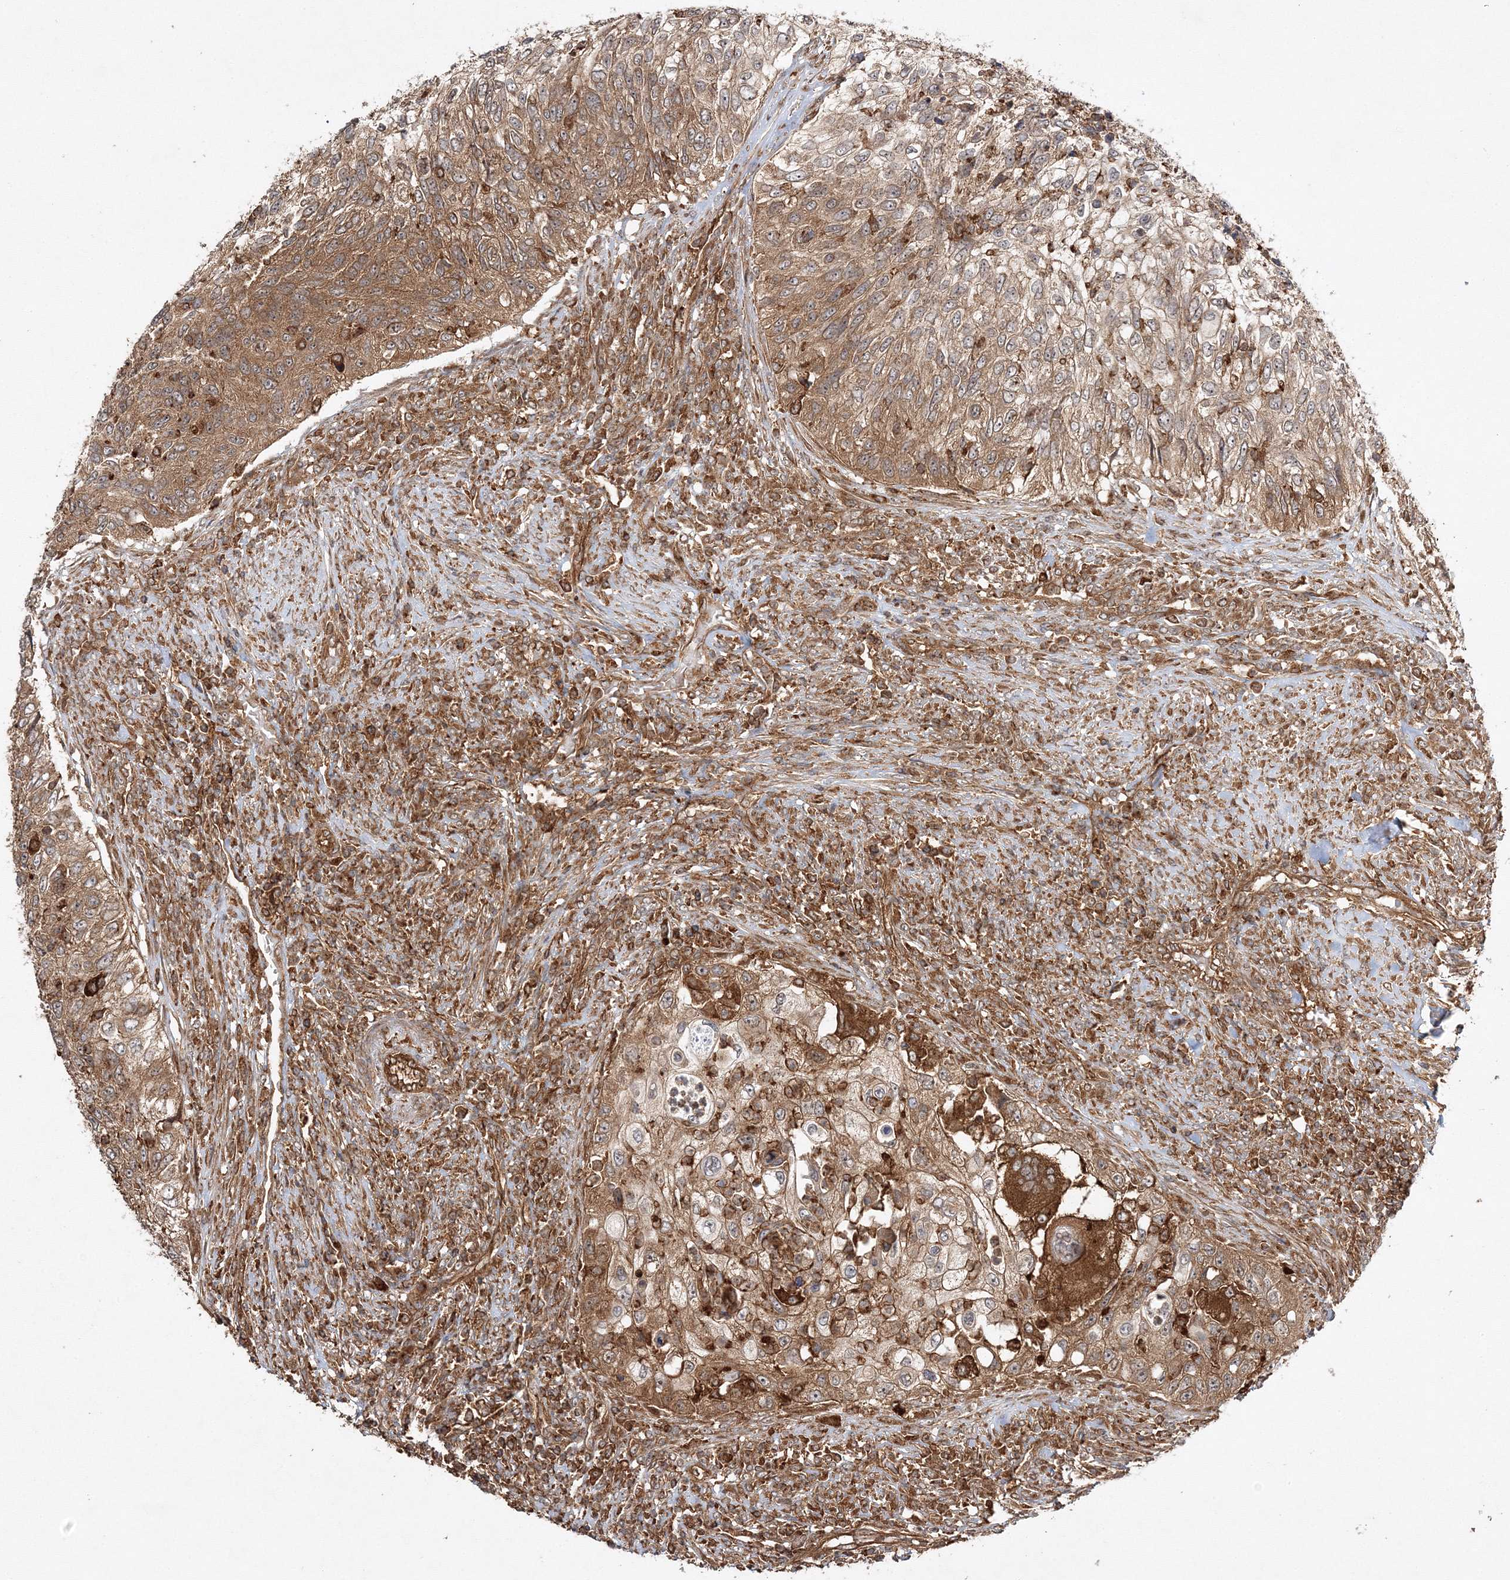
{"staining": {"intensity": "moderate", "quantity": ">75%", "location": "cytoplasmic/membranous"}, "tissue": "urothelial cancer", "cell_type": "Tumor cells", "image_type": "cancer", "snomed": [{"axis": "morphology", "description": "Urothelial carcinoma, High grade"}, {"axis": "topography", "description": "Urinary bladder"}], "caption": "The photomicrograph demonstrates a brown stain indicating the presence of a protein in the cytoplasmic/membranous of tumor cells in urothelial cancer. (Stains: DAB (3,3'-diaminobenzidine) in brown, nuclei in blue, Microscopy: brightfield microscopy at high magnification).", "gene": "WDR37", "patient": {"sex": "female", "age": 60}}